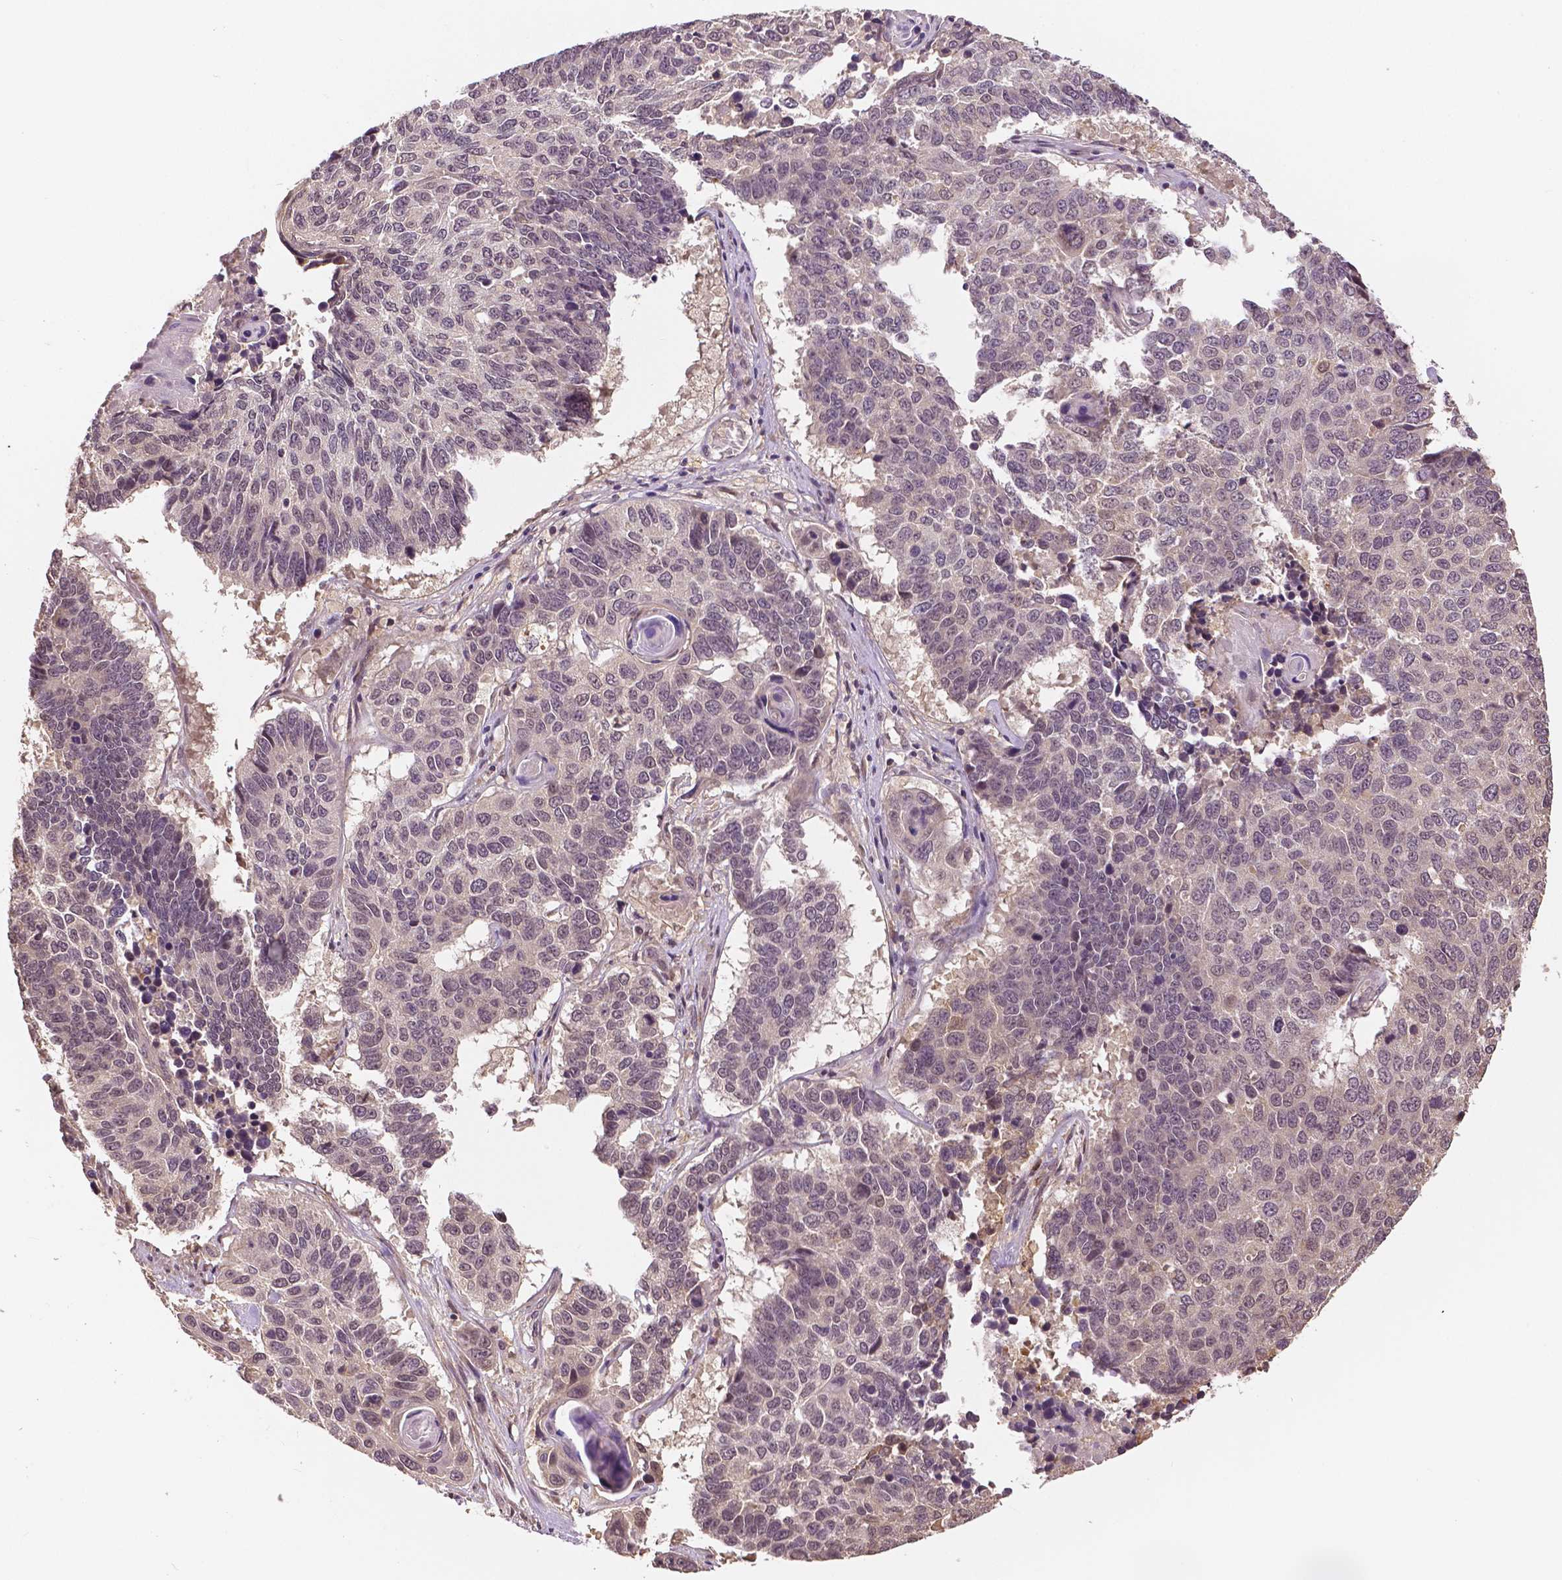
{"staining": {"intensity": "weak", "quantity": "<25%", "location": "nuclear"}, "tissue": "lung cancer", "cell_type": "Tumor cells", "image_type": "cancer", "snomed": [{"axis": "morphology", "description": "Squamous cell carcinoma, NOS"}, {"axis": "topography", "description": "Lung"}], "caption": "The image exhibits no staining of tumor cells in lung cancer (squamous cell carcinoma).", "gene": "MAP1LC3B", "patient": {"sex": "male", "age": 73}}